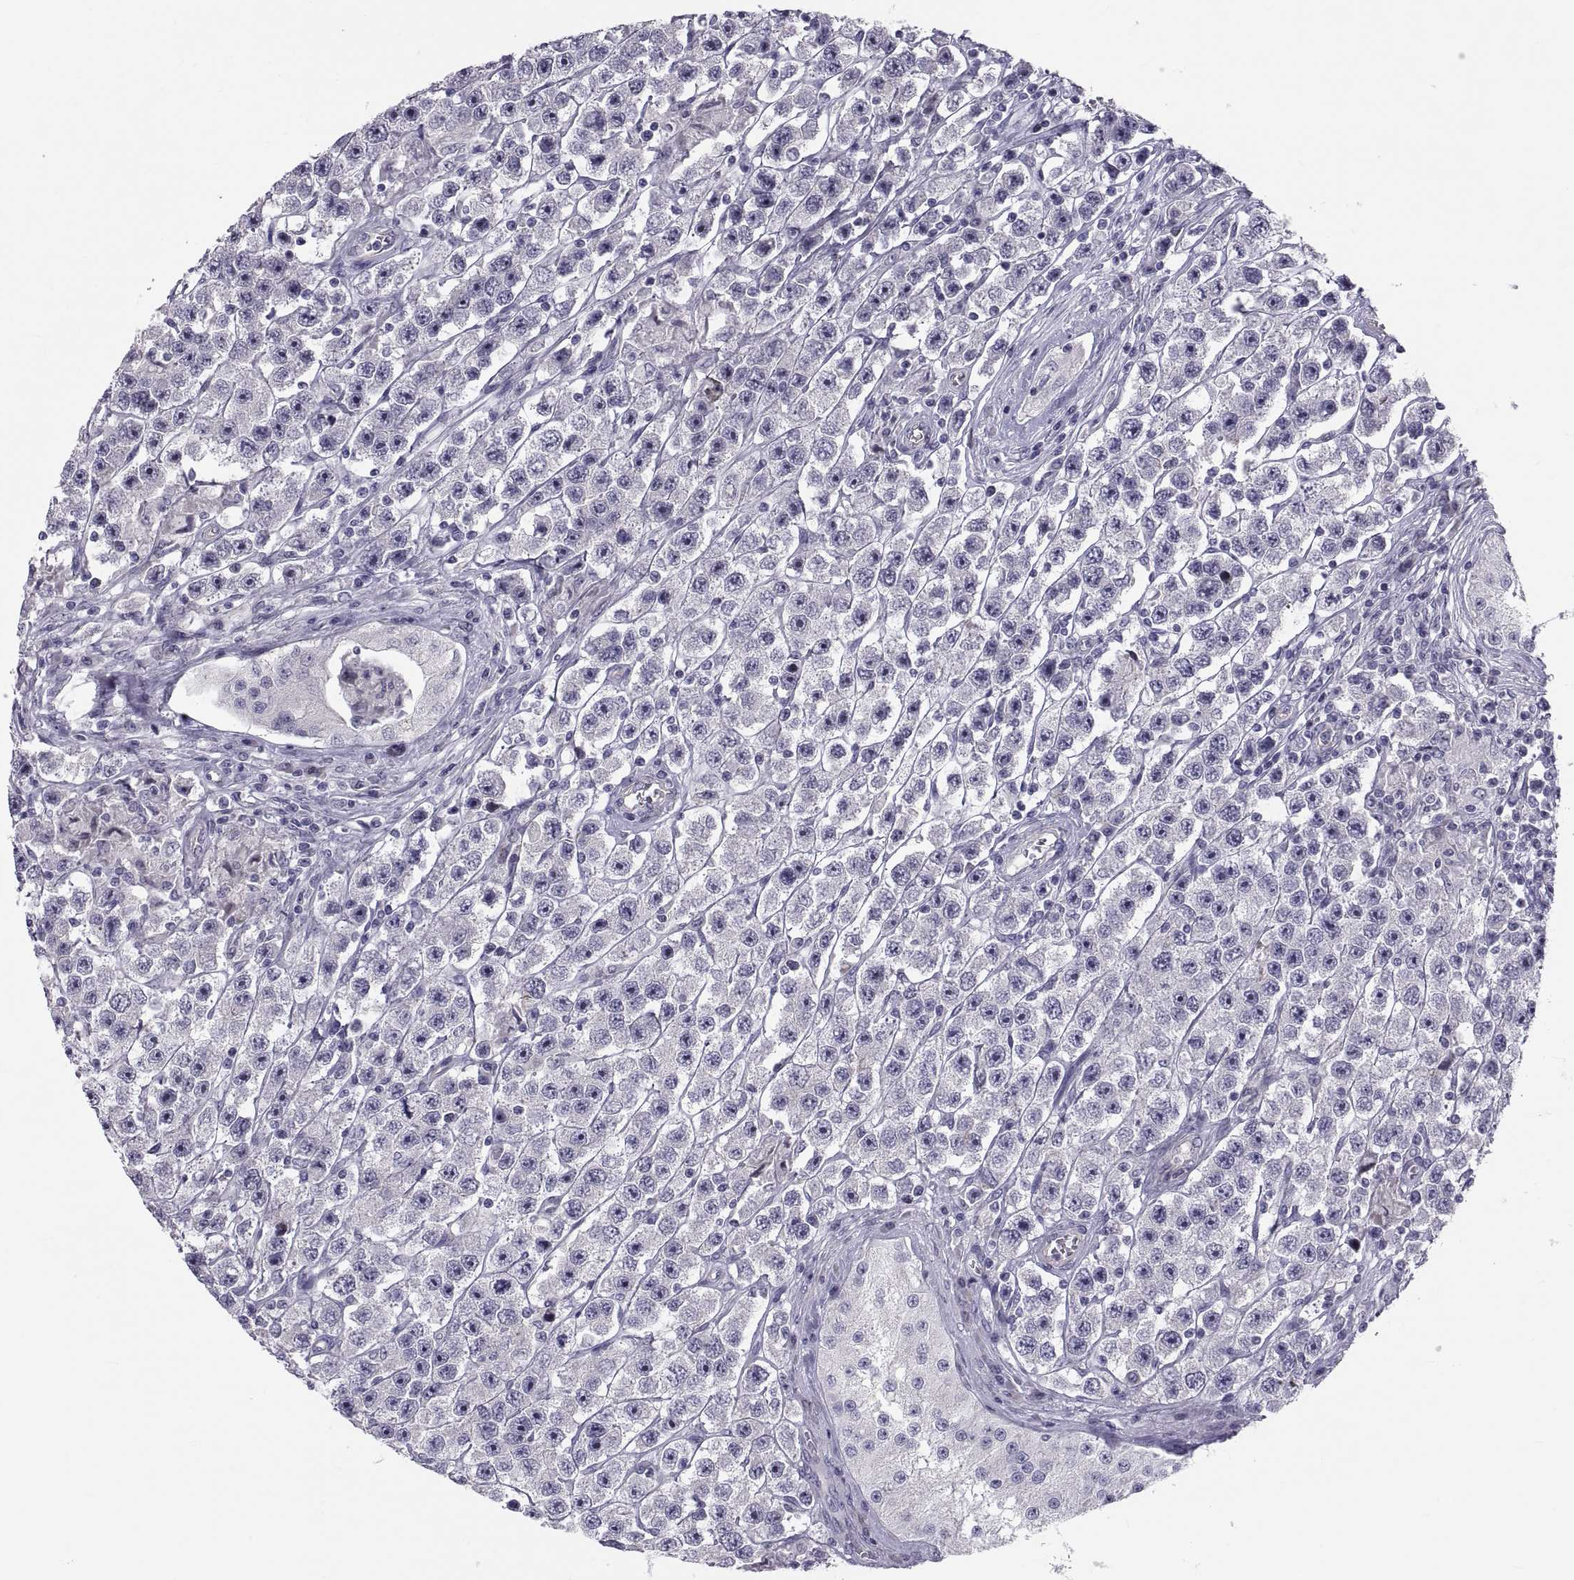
{"staining": {"intensity": "negative", "quantity": "none", "location": "none"}, "tissue": "testis cancer", "cell_type": "Tumor cells", "image_type": "cancer", "snomed": [{"axis": "morphology", "description": "Seminoma, NOS"}, {"axis": "topography", "description": "Testis"}], "caption": "High magnification brightfield microscopy of testis cancer (seminoma) stained with DAB (brown) and counterstained with hematoxylin (blue): tumor cells show no significant expression.", "gene": "TMEM158", "patient": {"sex": "male", "age": 45}}